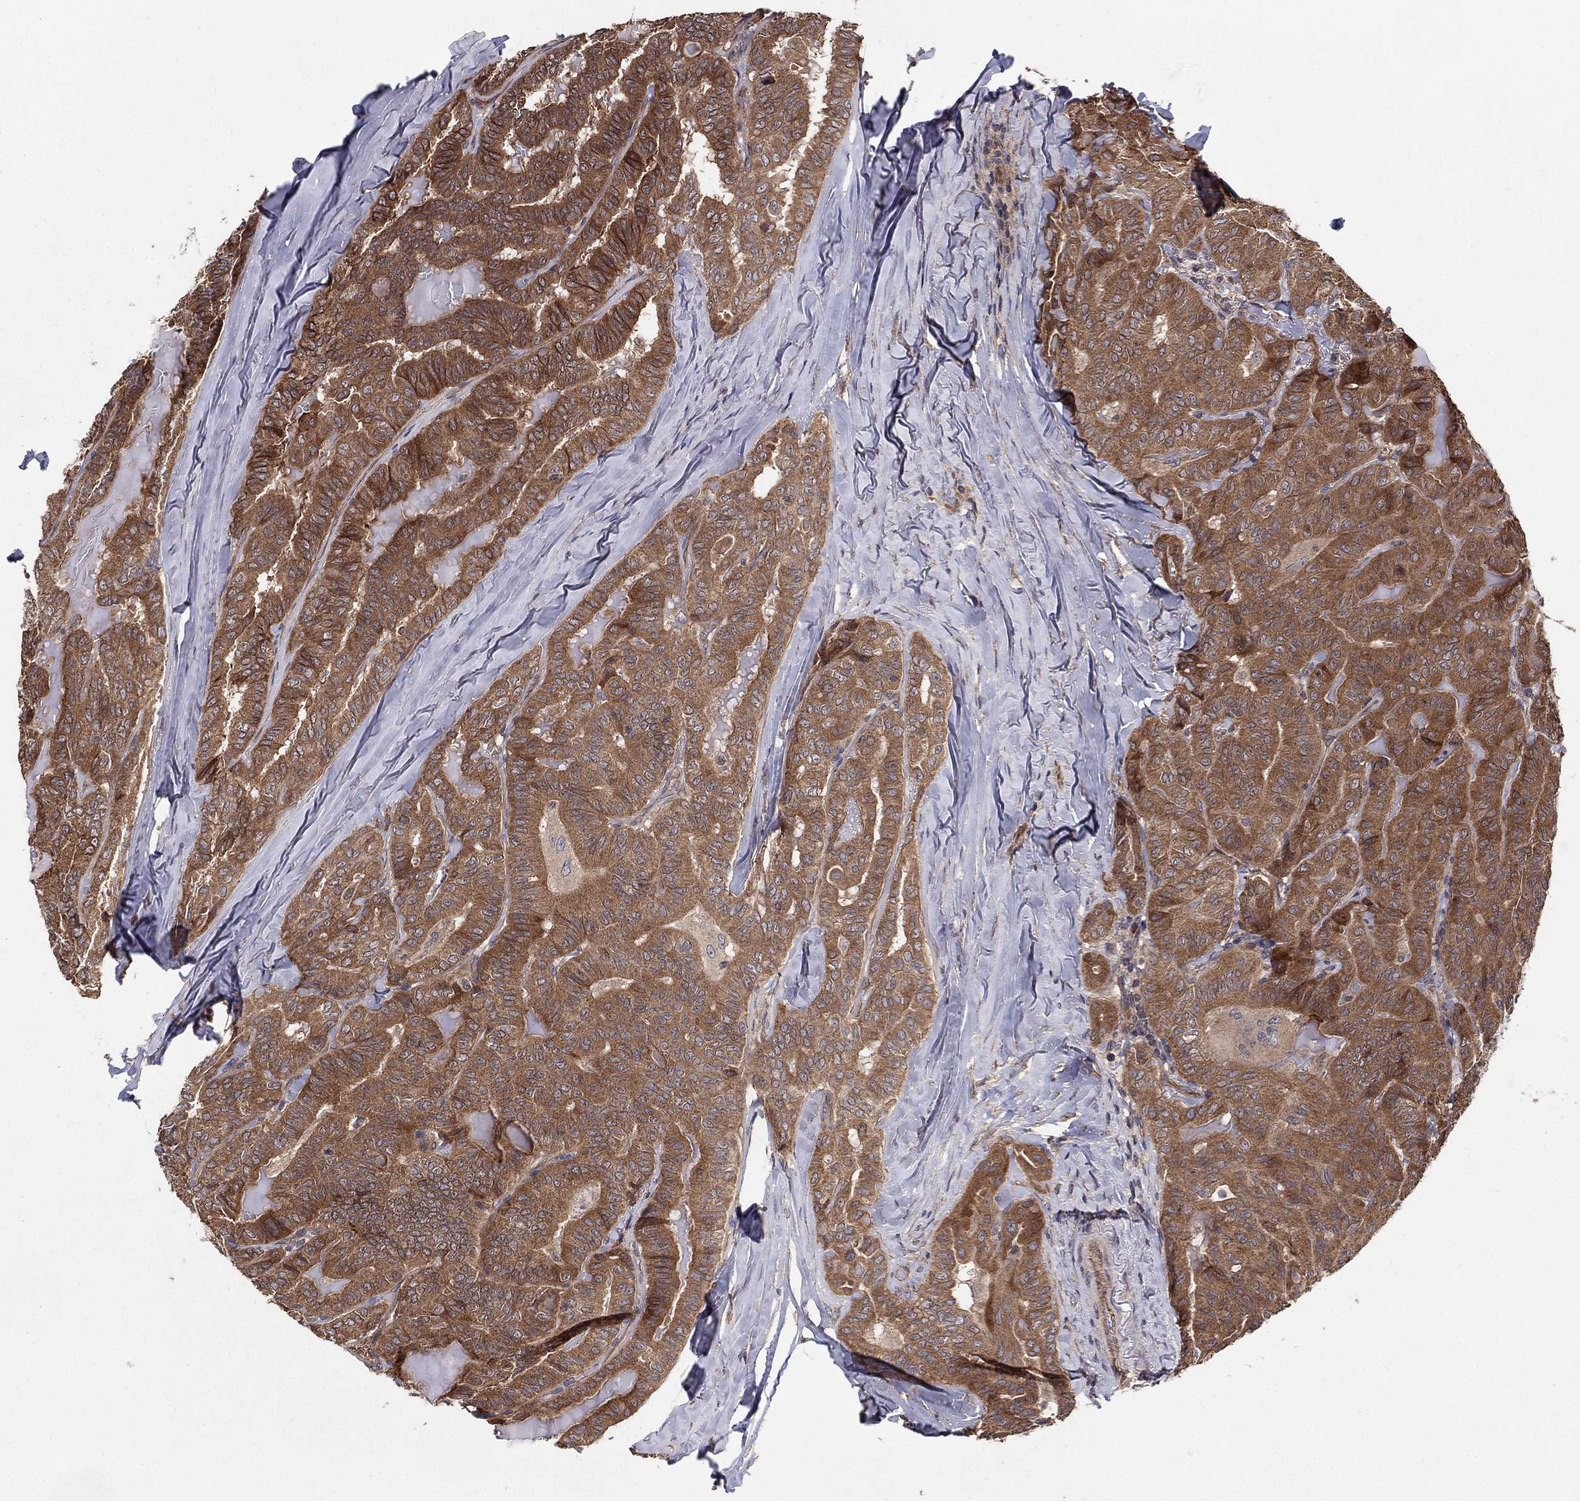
{"staining": {"intensity": "strong", "quantity": ">75%", "location": "cytoplasmic/membranous"}, "tissue": "thyroid cancer", "cell_type": "Tumor cells", "image_type": "cancer", "snomed": [{"axis": "morphology", "description": "Papillary adenocarcinoma, NOS"}, {"axis": "topography", "description": "Thyroid gland"}], "caption": "Immunohistochemistry of human thyroid papillary adenocarcinoma reveals high levels of strong cytoplasmic/membranous staining in approximately >75% of tumor cells. Immunohistochemistry (ihc) stains the protein of interest in brown and the nuclei are stained blue.", "gene": "BMERB1", "patient": {"sex": "female", "age": 68}}